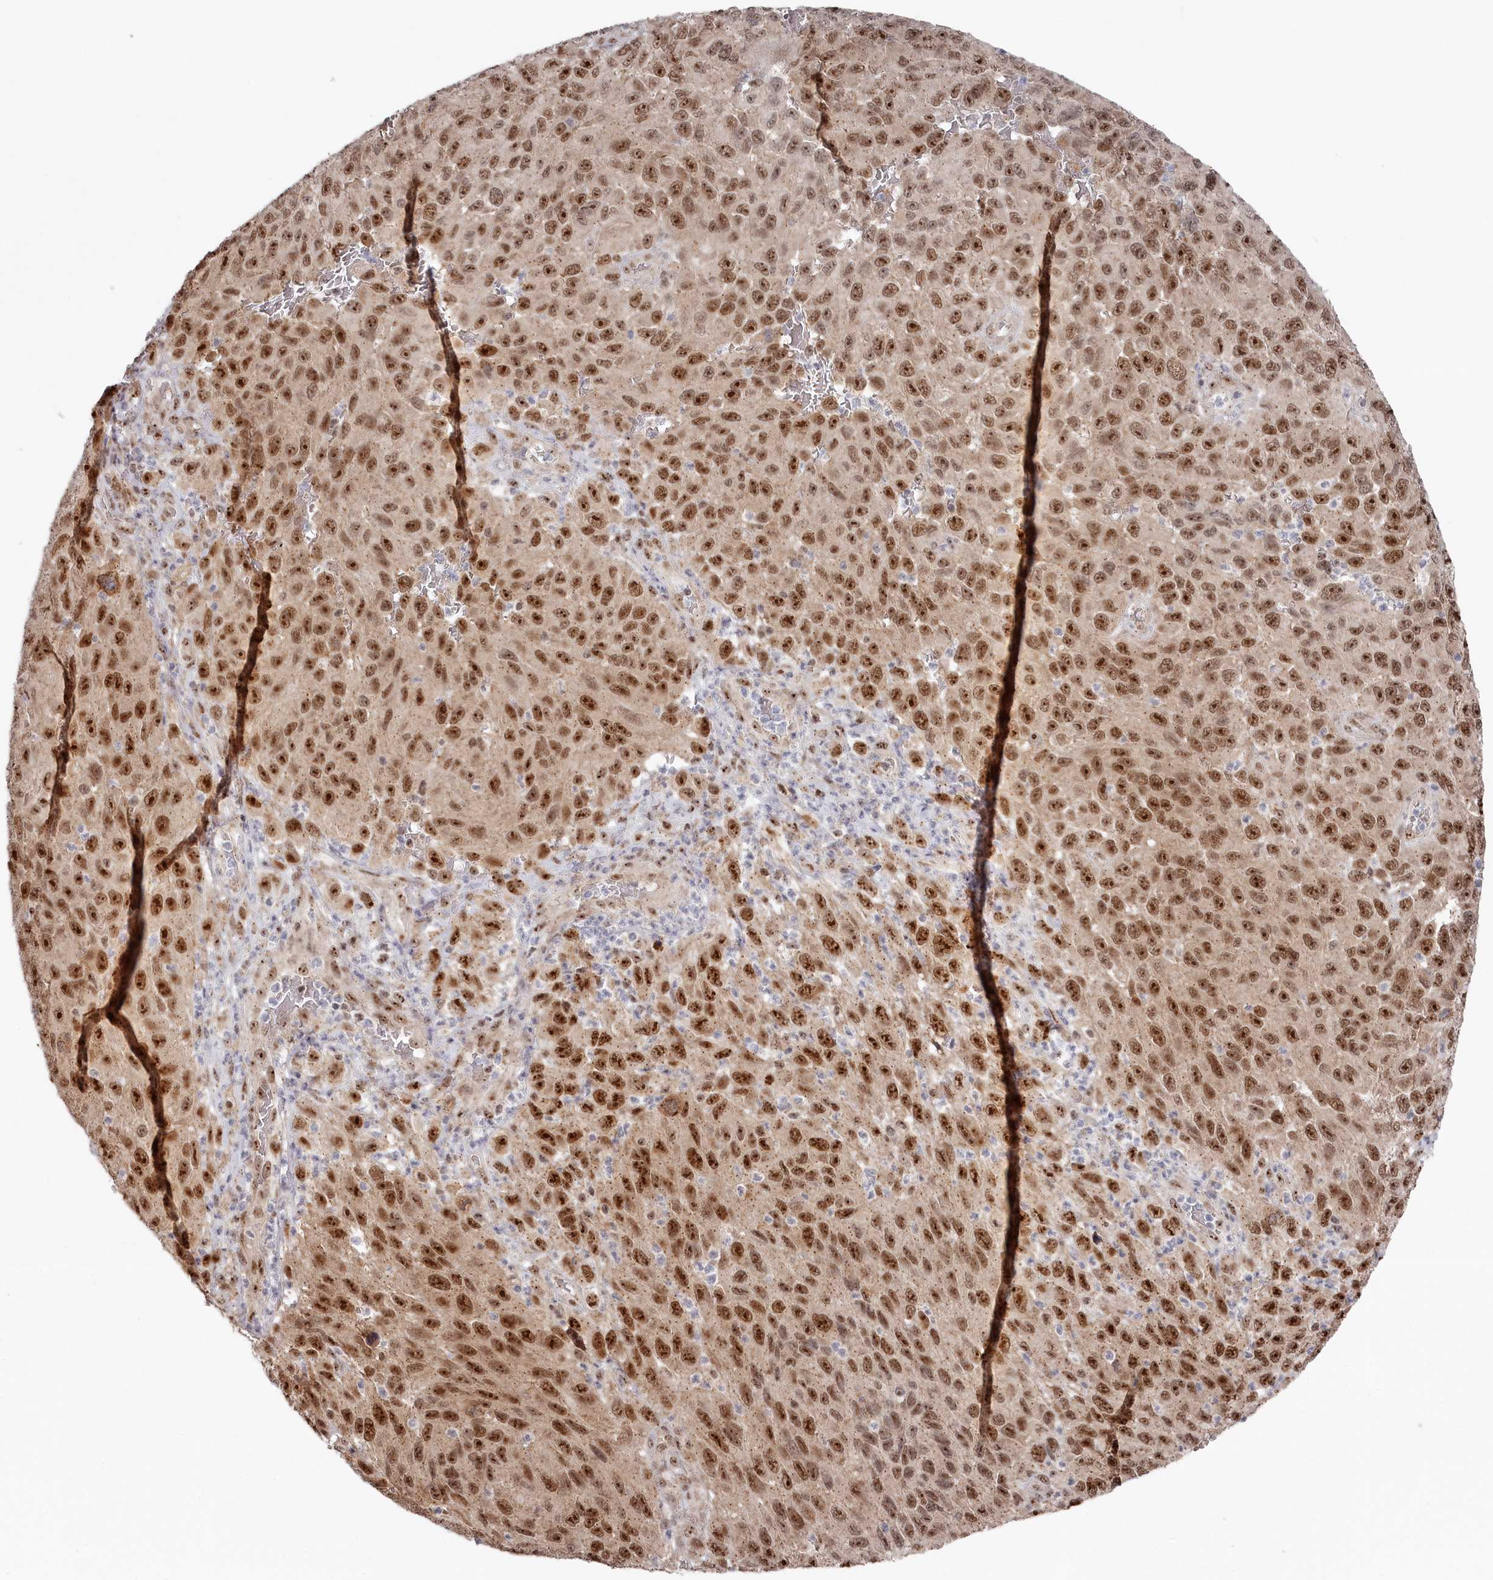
{"staining": {"intensity": "moderate", "quantity": ">75%", "location": "nuclear"}, "tissue": "melanoma", "cell_type": "Tumor cells", "image_type": "cancer", "snomed": [{"axis": "morphology", "description": "Normal tissue, NOS"}, {"axis": "morphology", "description": "Malignant melanoma, NOS"}, {"axis": "topography", "description": "Skin"}], "caption": "IHC (DAB) staining of human melanoma exhibits moderate nuclear protein positivity in approximately >75% of tumor cells.", "gene": "EXOSC1", "patient": {"sex": "female", "age": 96}}